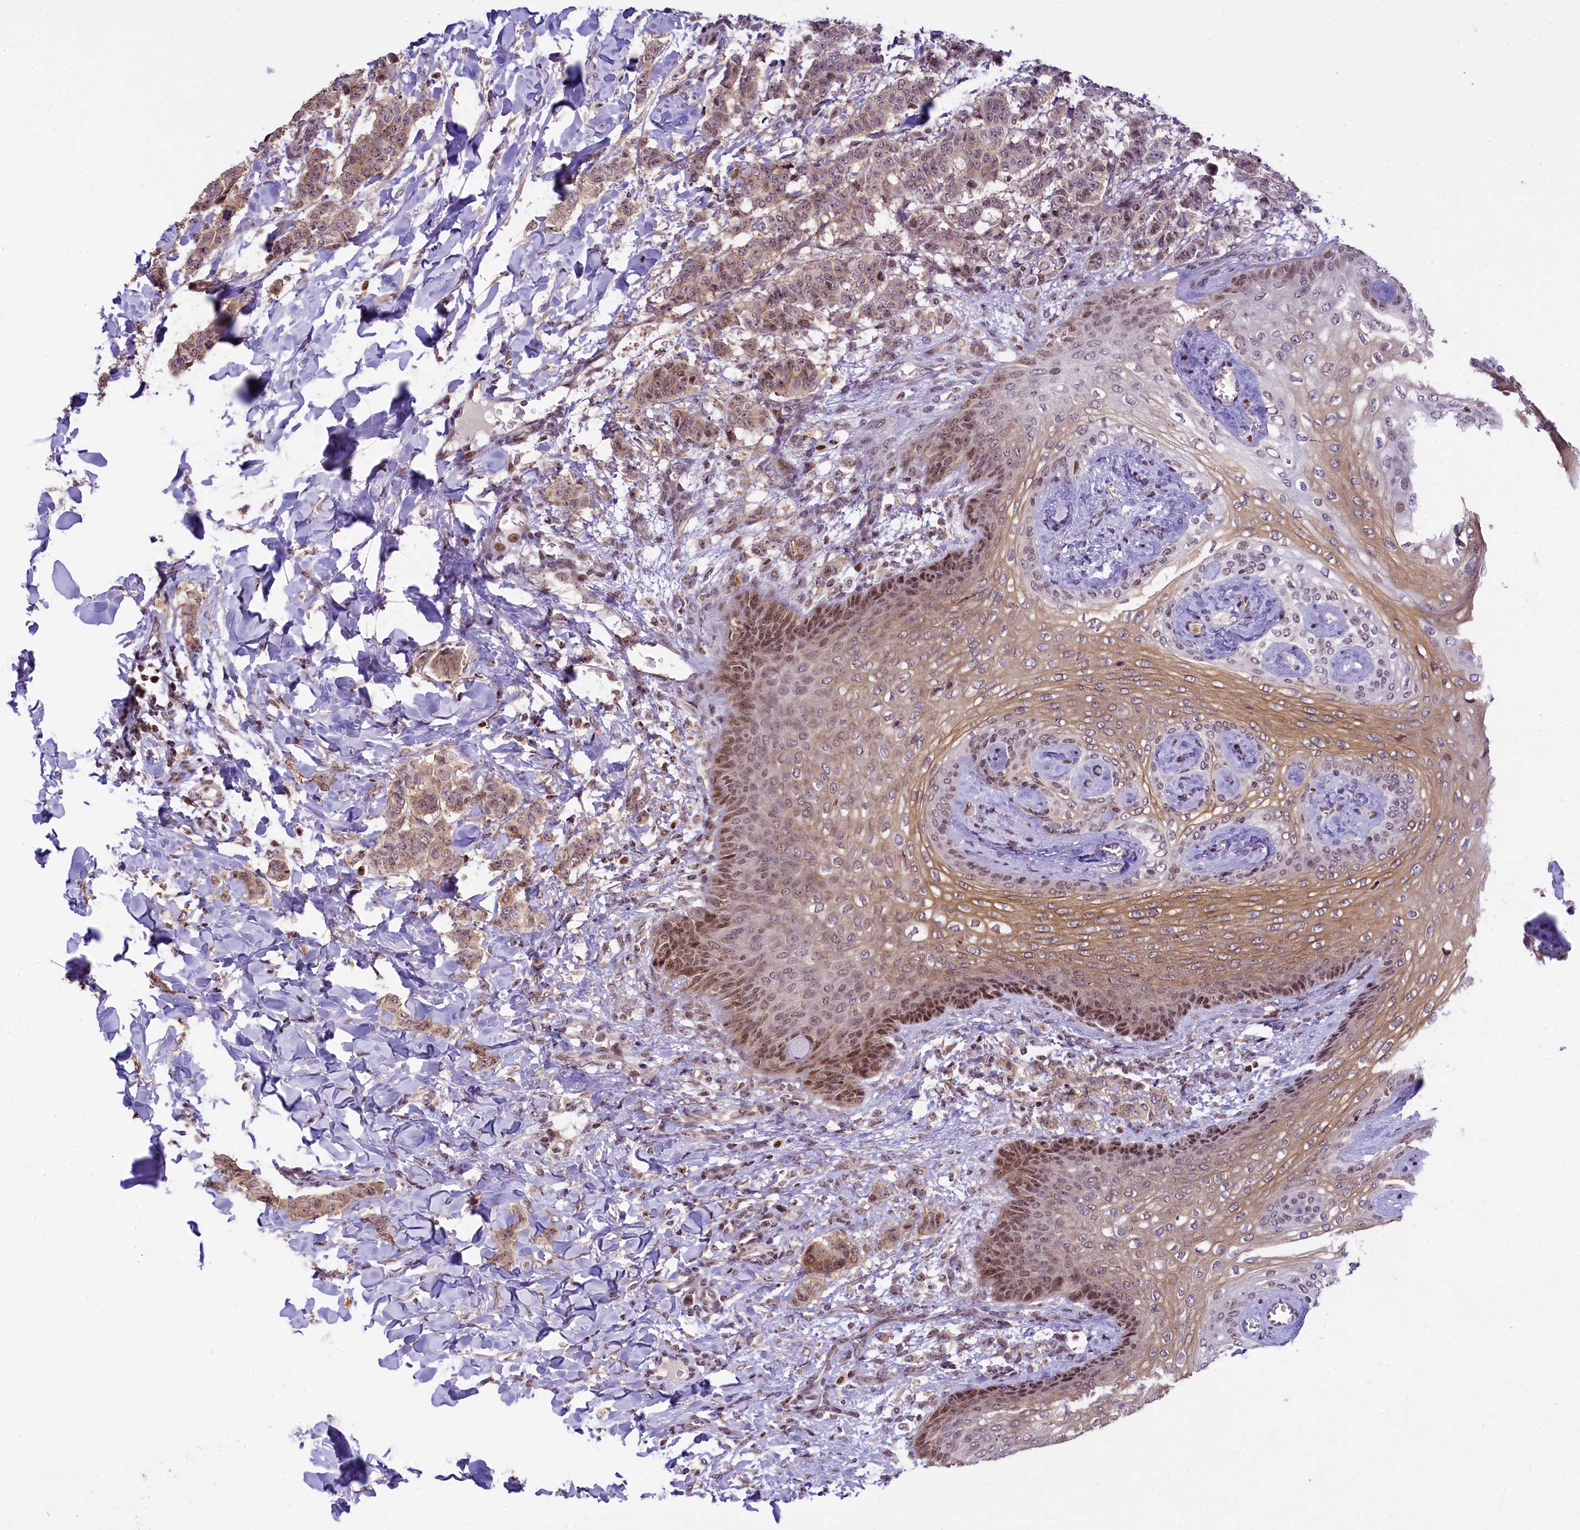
{"staining": {"intensity": "moderate", "quantity": ">75%", "location": "cytoplasmic/membranous"}, "tissue": "breast cancer", "cell_type": "Tumor cells", "image_type": "cancer", "snomed": [{"axis": "morphology", "description": "Duct carcinoma"}, {"axis": "topography", "description": "Breast"}], "caption": "Immunohistochemistry of infiltrating ductal carcinoma (breast) exhibits medium levels of moderate cytoplasmic/membranous staining in approximately >75% of tumor cells.", "gene": "RBBP8", "patient": {"sex": "female", "age": 40}}